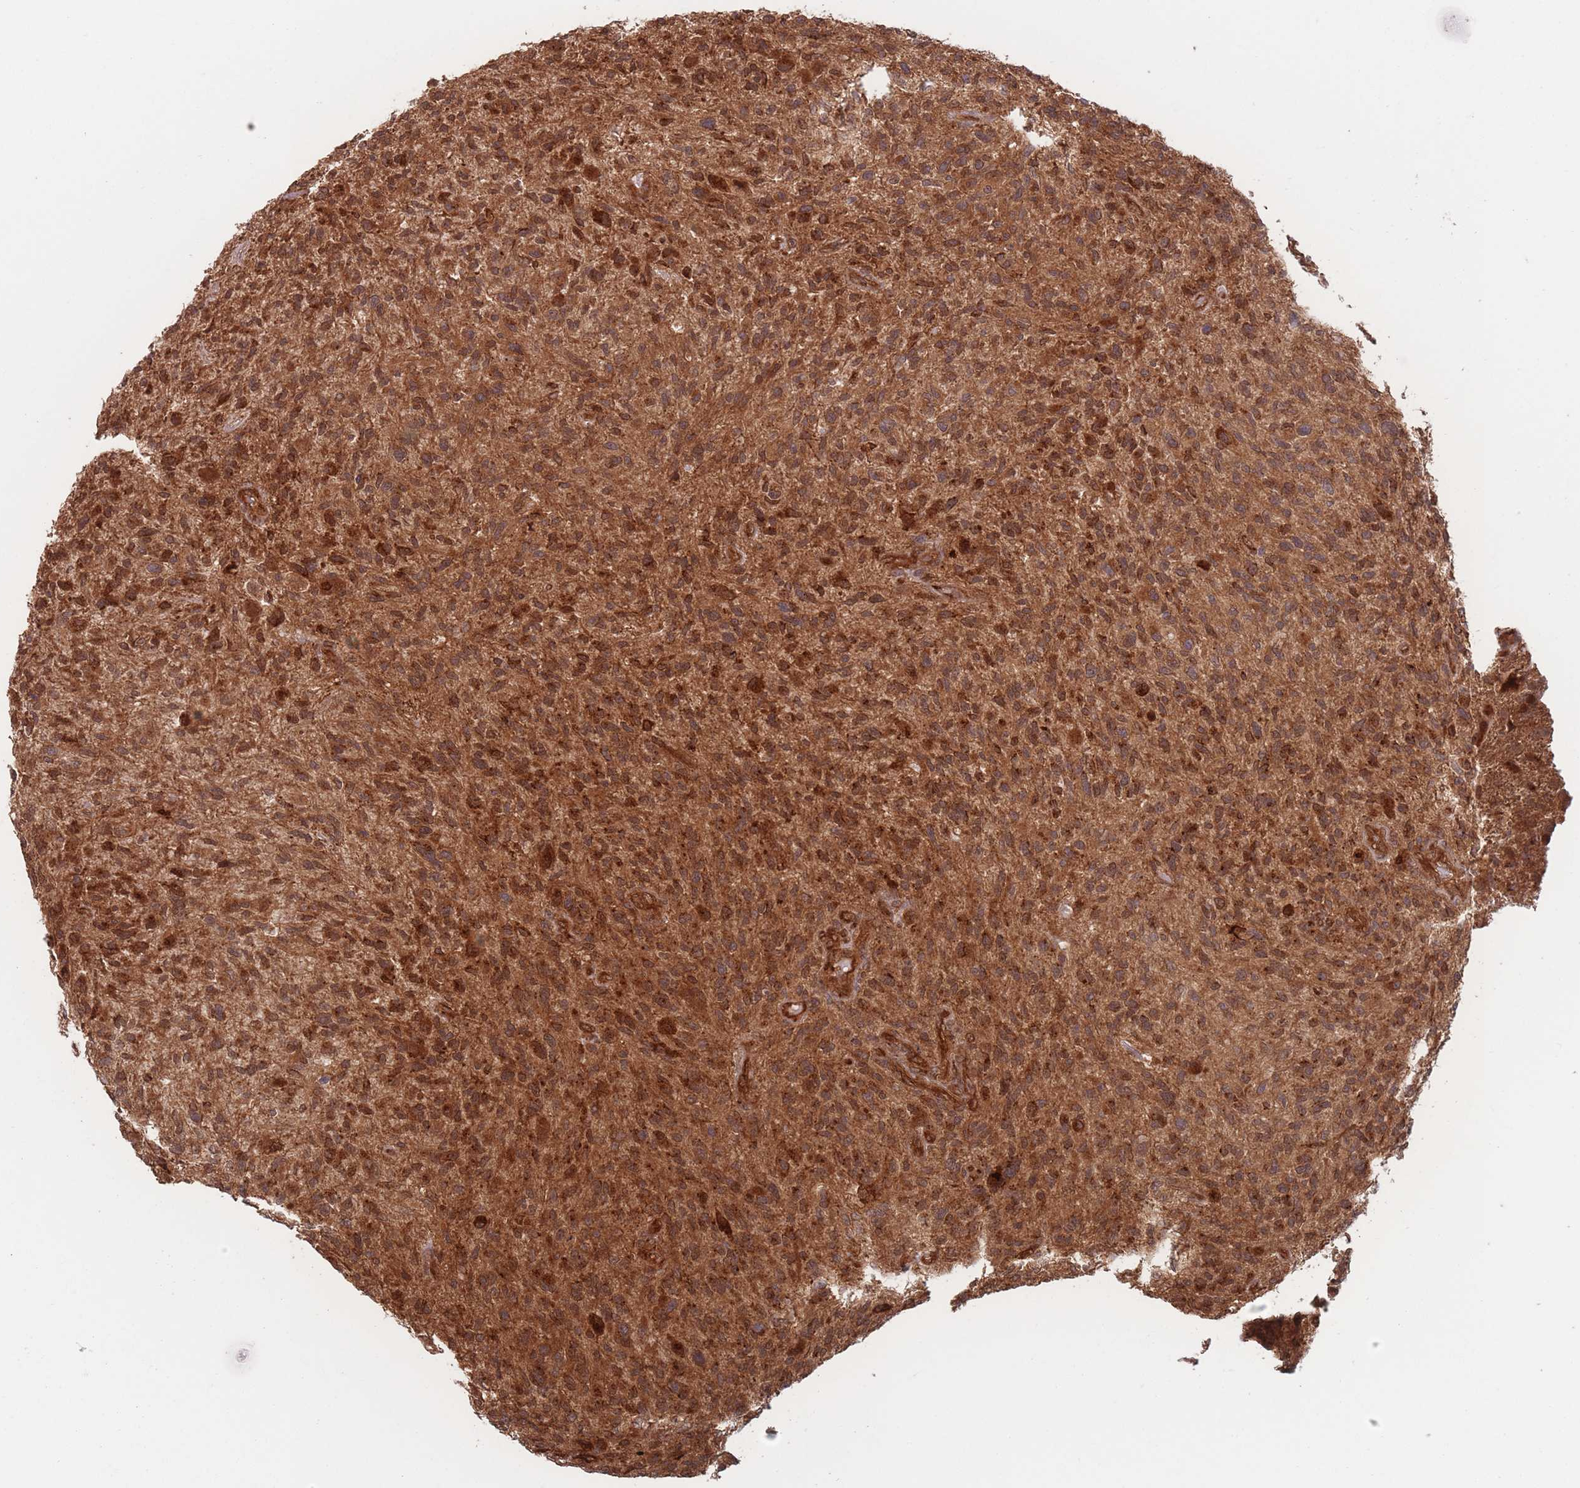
{"staining": {"intensity": "strong", "quantity": ">75%", "location": "cytoplasmic/membranous"}, "tissue": "glioma", "cell_type": "Tumor cells", "image_type": "cancer", "snomed": [{"axis": "morphology", "description": "Glioma, malignant, High grade"}, {"axis": "topography", "description": "Brain"}], "caption": "High-magnification brightfield microscopy of malignant high-grade glioma stained with DAB (3,3'-diaminobenzidine) (brown) and counterstained with hematoxylin (blue). tumor cells exhibit strong cytoplasmic/membranous staining is identified in approximately>75% of cells. The protein is shown in brown color, while the nuclei are stained blue.", "gene": "PODXL2", "patient": {"sex": "male", "age": 47}}